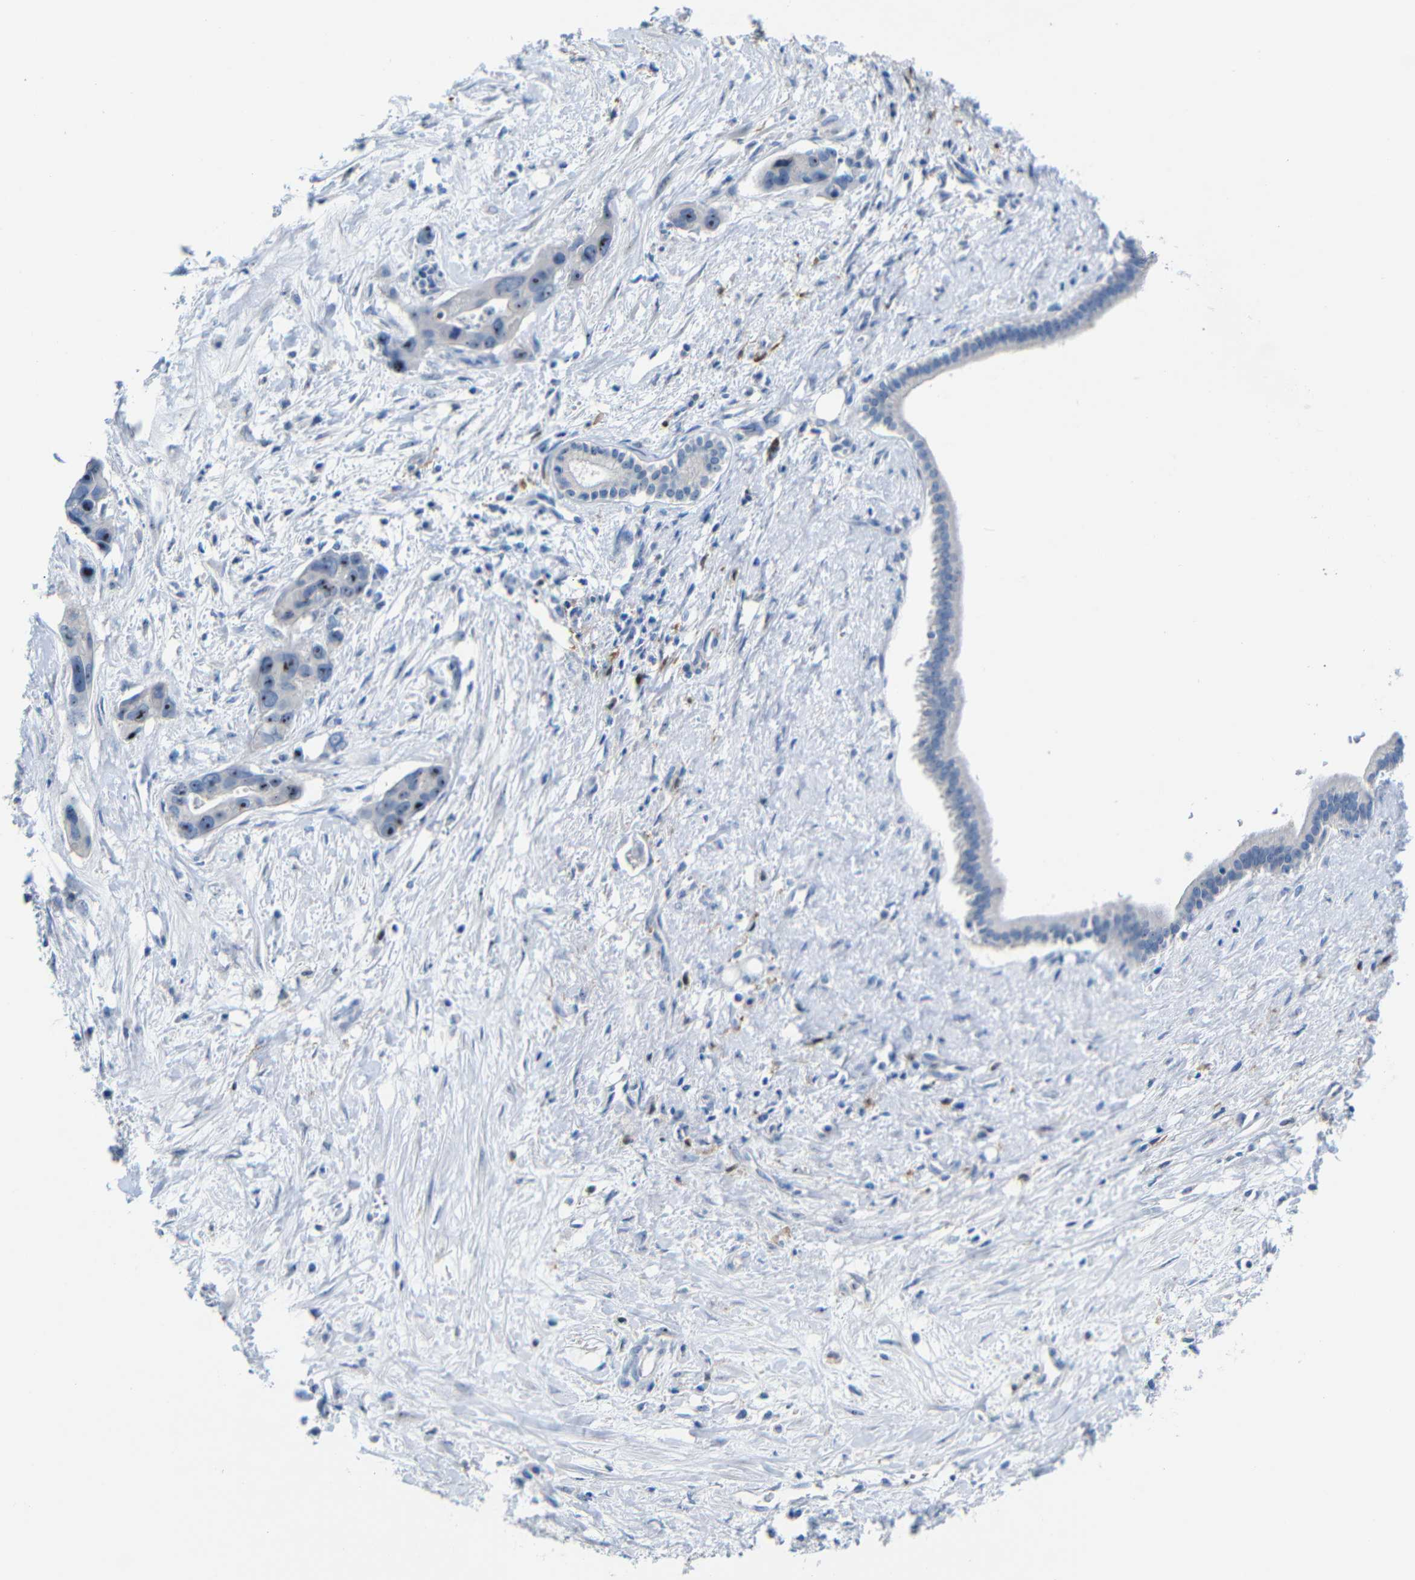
{"staining": {"intensity": "moderate", "quantity": ">75%", "location": "nuclear"}, "tissue": "liver cancer", "cell_type": "Tumor cells", "image_type": "cancer", "snomed": [{"axis": "morphology", "description": "Cholangiocarcinoma"}, {"axis": "topography", "description": "Liver"}], "caption": "Liver cancer (cholangiocarcinoma) stained for a protein (brown) shows moderate nuclear positive staining in about >75% of tumor cells.", "gene": "C1orf210", "patient": {"sex": "female", "age": 65}}